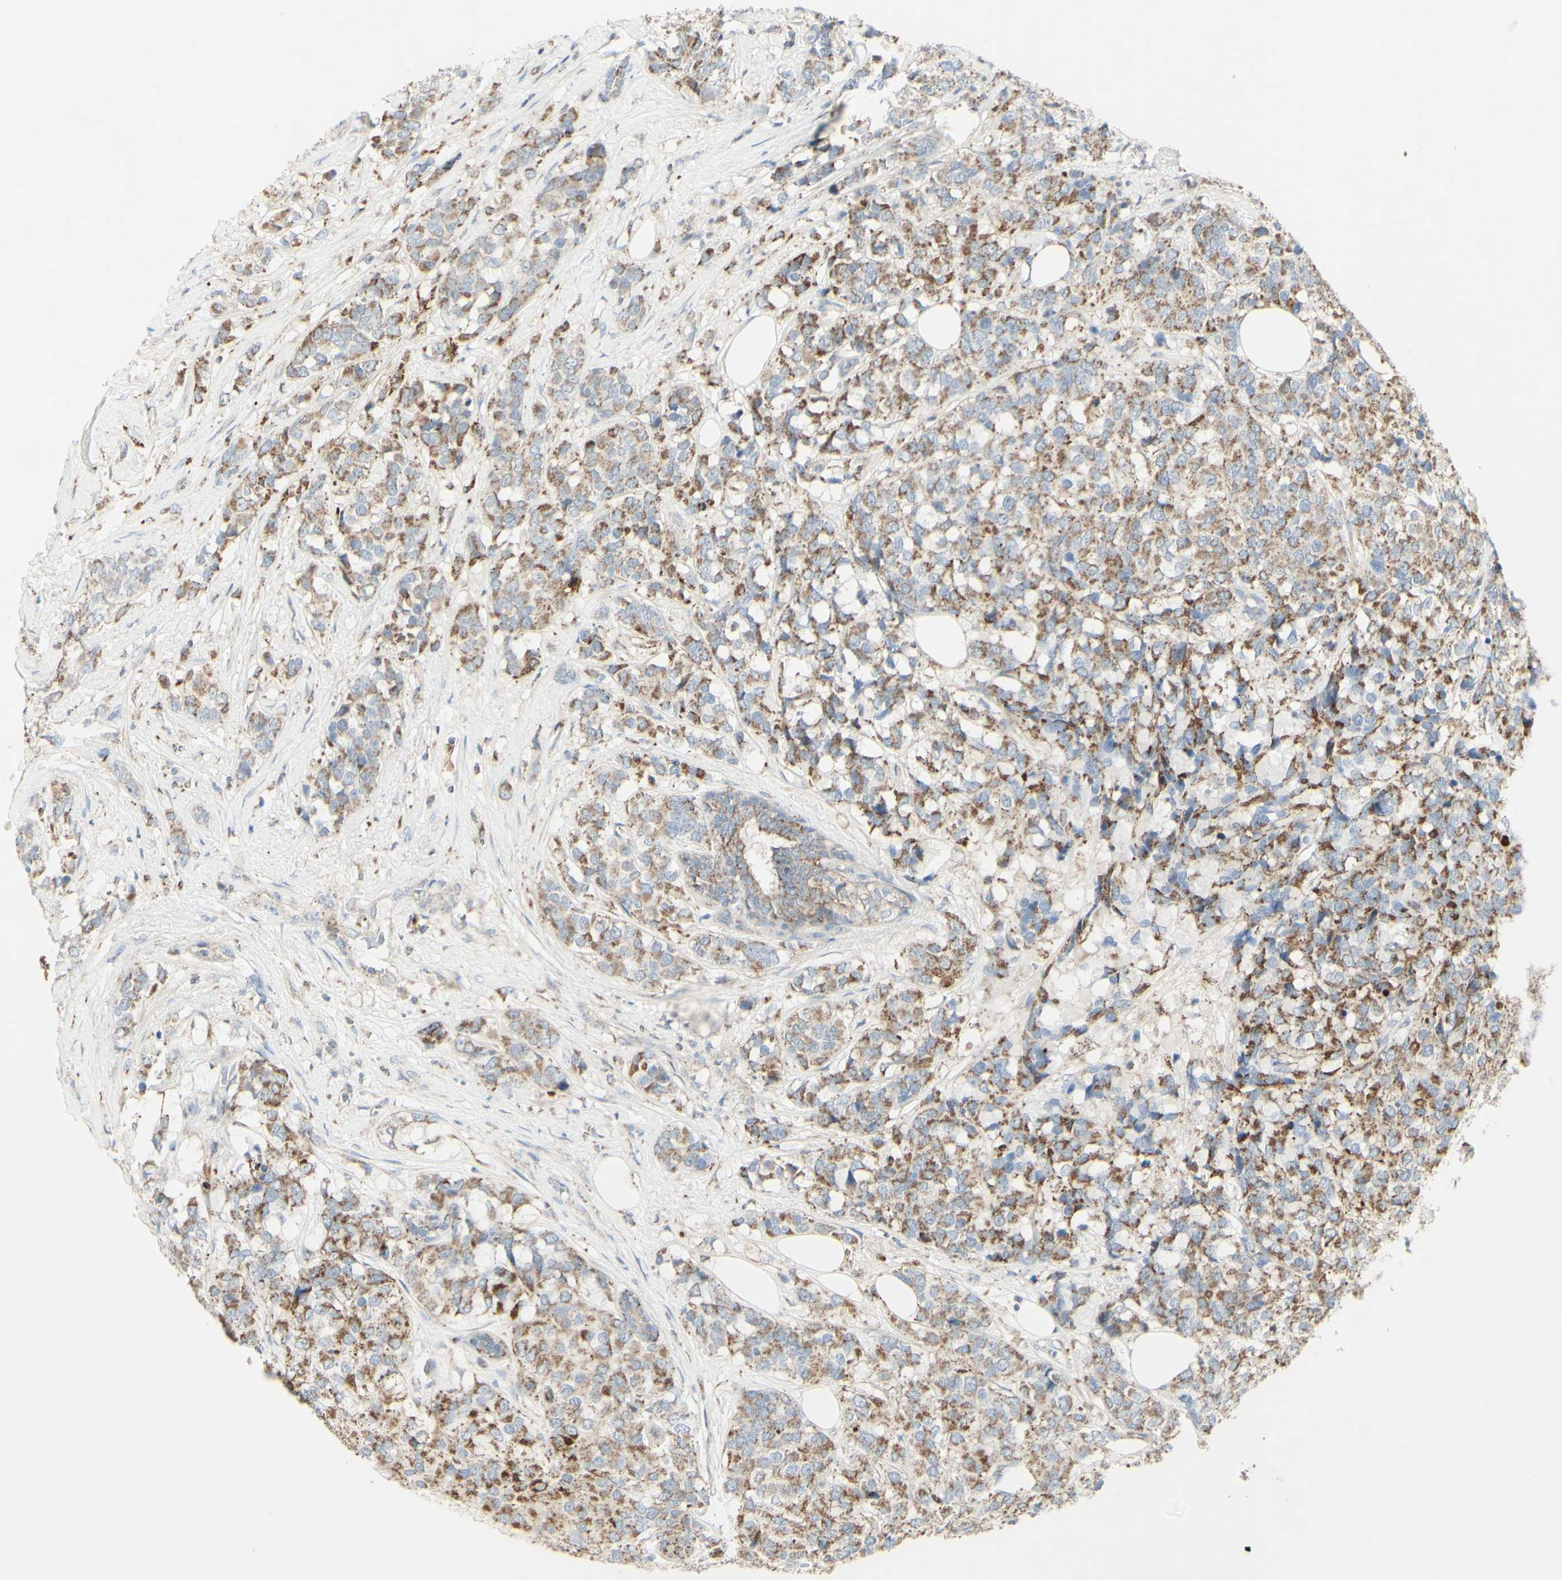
{"staining": {"intensity": "weak", "quantity": ">75%", "location": "cytoplasmic/membranous"}, "tissue": "breast cancer", "cell_type": "Tumor cells", "image_type": "cancer", "snomed": [{"axis": "morphology", "description": "Lobular carcinoma"}, {"axis": "topography", "description": "Breast"}], "caption": "An image showing weak cytoplasmic/membranous expression in approximately >75% of tumor cells in breast cancer (lobular carcinoma), as visualized by brown immunohistochemical staining.", "gene": "CNTNAP1", "patient": {"sex": "female", "age": 59}}